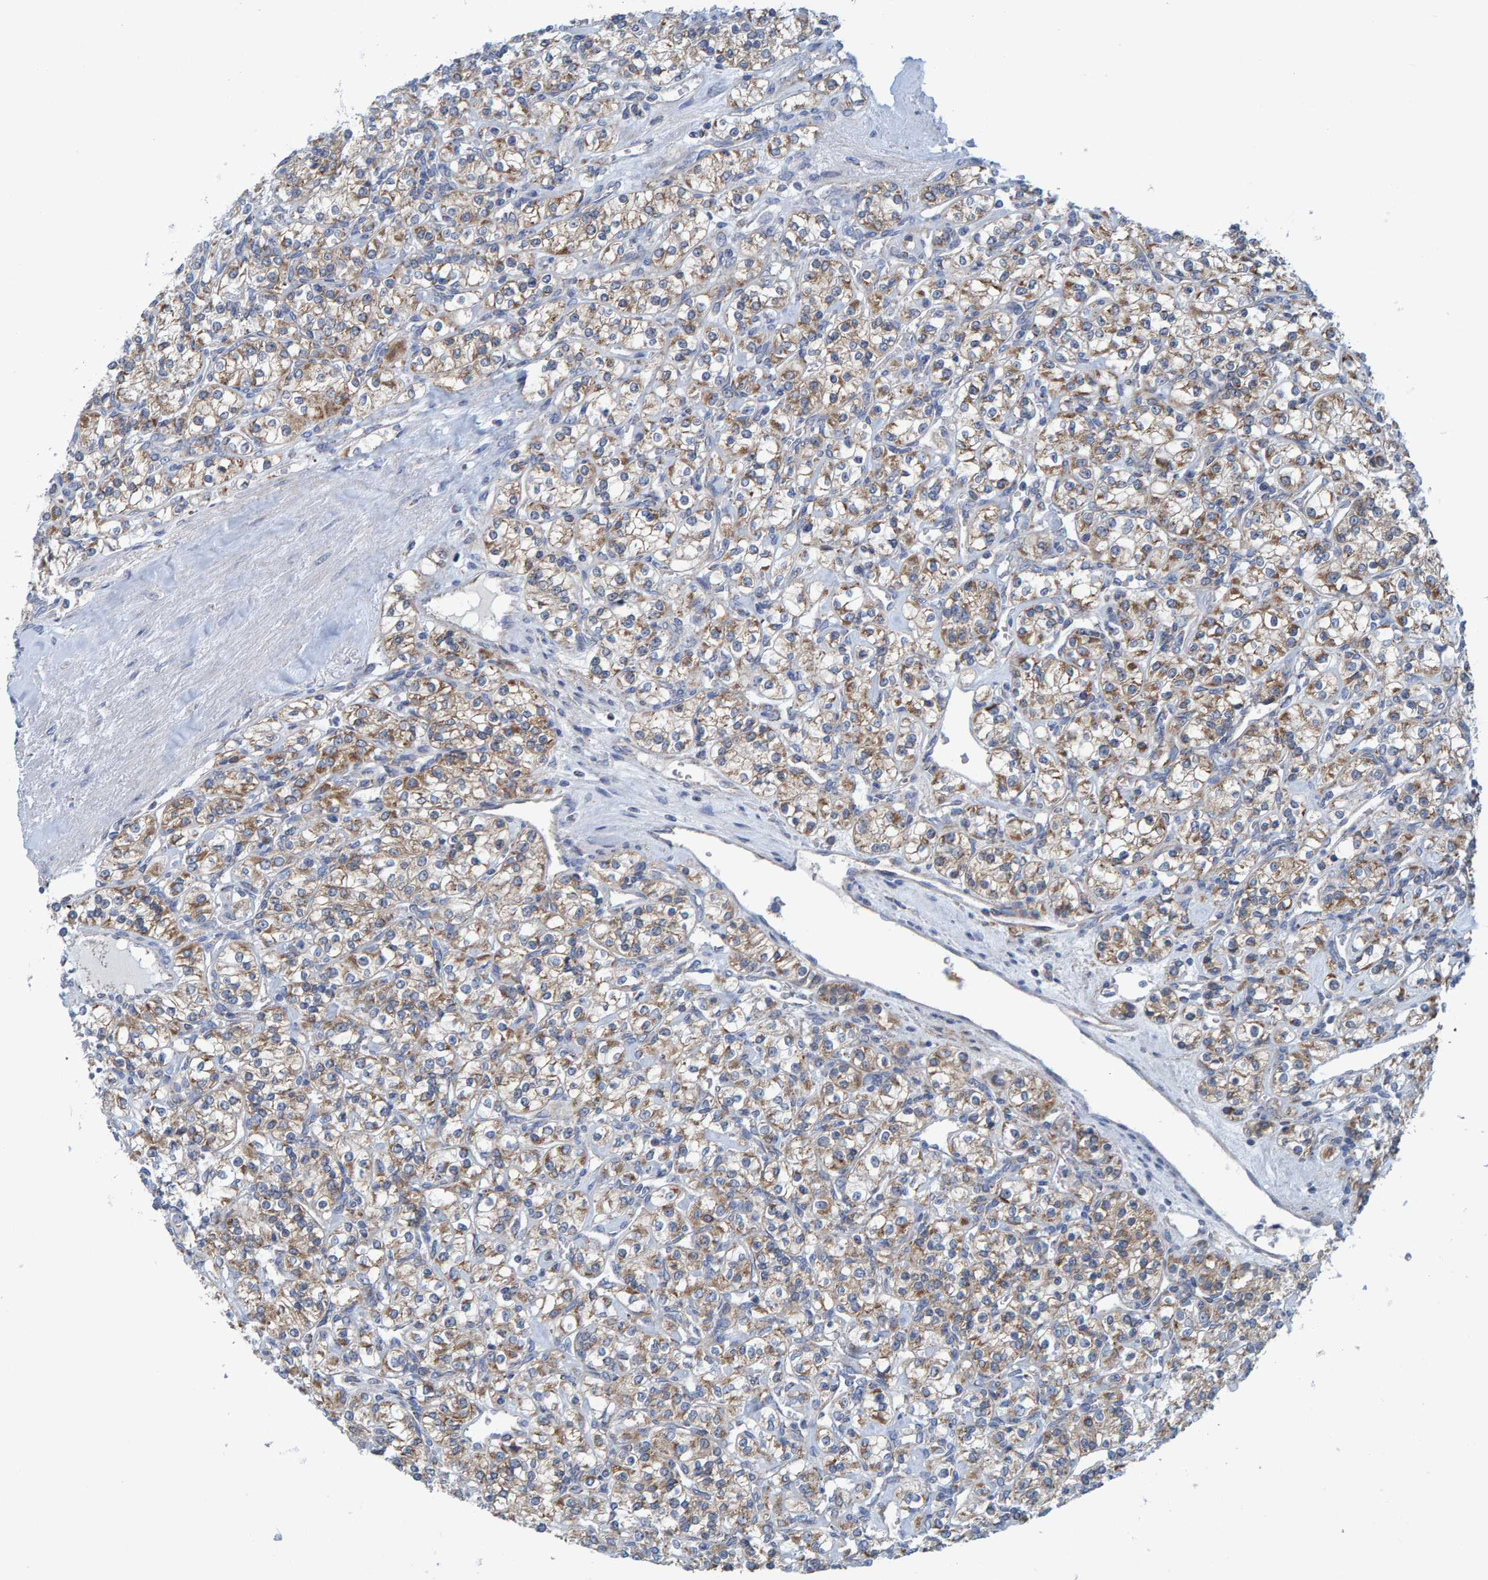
{"staining": {"intensity": "moderate", "quantity": ">75%", "location": "cytoplasmic/membranous"}, "tissue": "renal cancer", "cell_type": "Tumor cells", "image_type": "cancer", "snomed": [{"axis": "morphology", "description": "Adenocarcinoma, NOS"}, {"axis": "topography", "description": "Kidney"}], "caption": "Protein analysis of adenocarcinoma (renal) tissue exhibits moderate cytoplasmic/membranous expression in about >75% of tumor cells.", "gene": "MRPS7", "patient": {"sex": "male", "age": 77}}